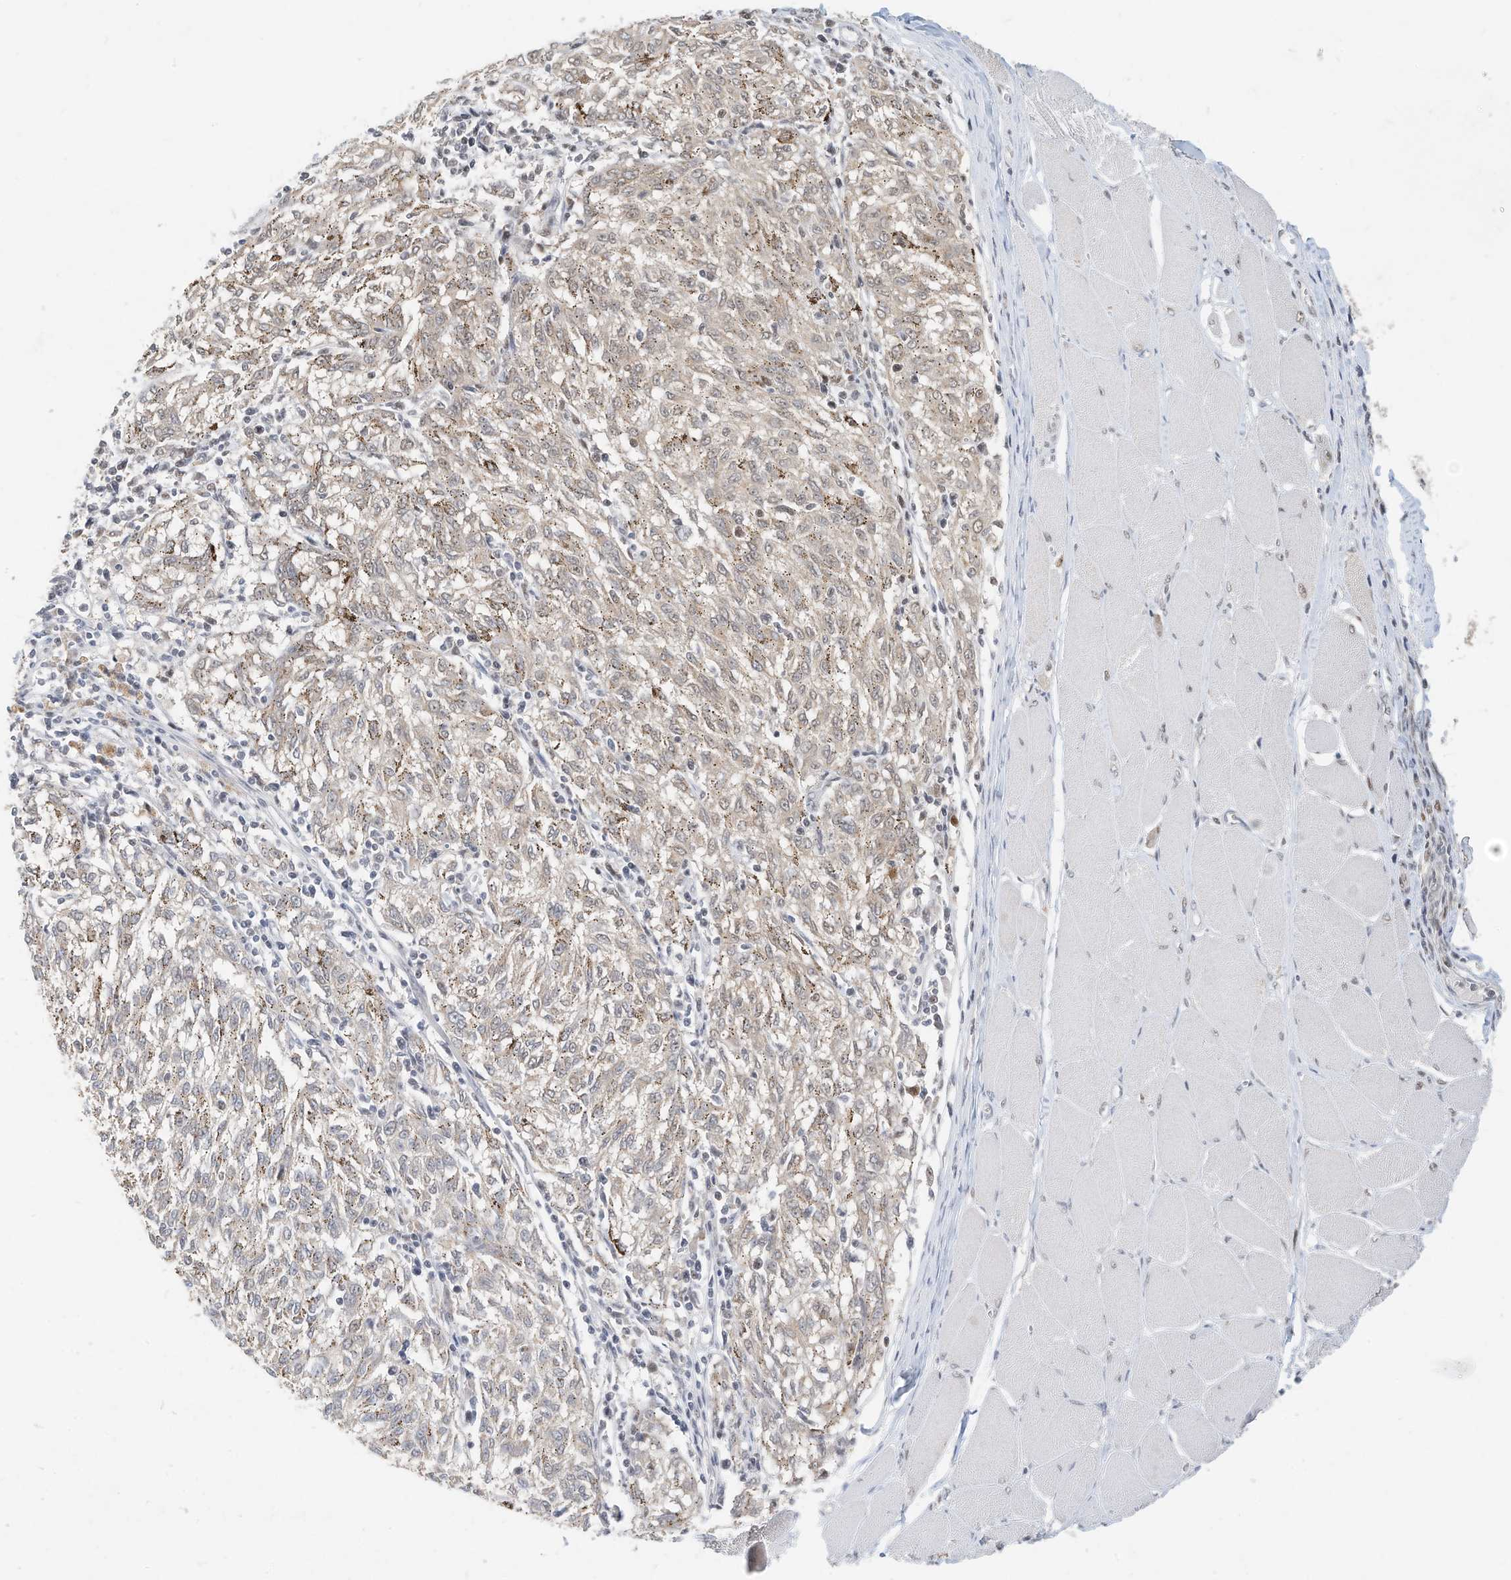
{"staining": {"intensity": "weak", "quantity": "<25%", "location": "cytoplasmic/membranous"}, "tissue": "melanoma", "cell_type": "Tumor cells", "image_type": "cancer", "snomed": [{"axis": "morphology", "description": "Malignant melanoma, NOS"}, {"axis": "topography", "description": "Skin"}], "caption": "Tumor cells show no significant expression in melanoma.", "gene": "OGT", "patient": {"sex": "female", "age": 72}}